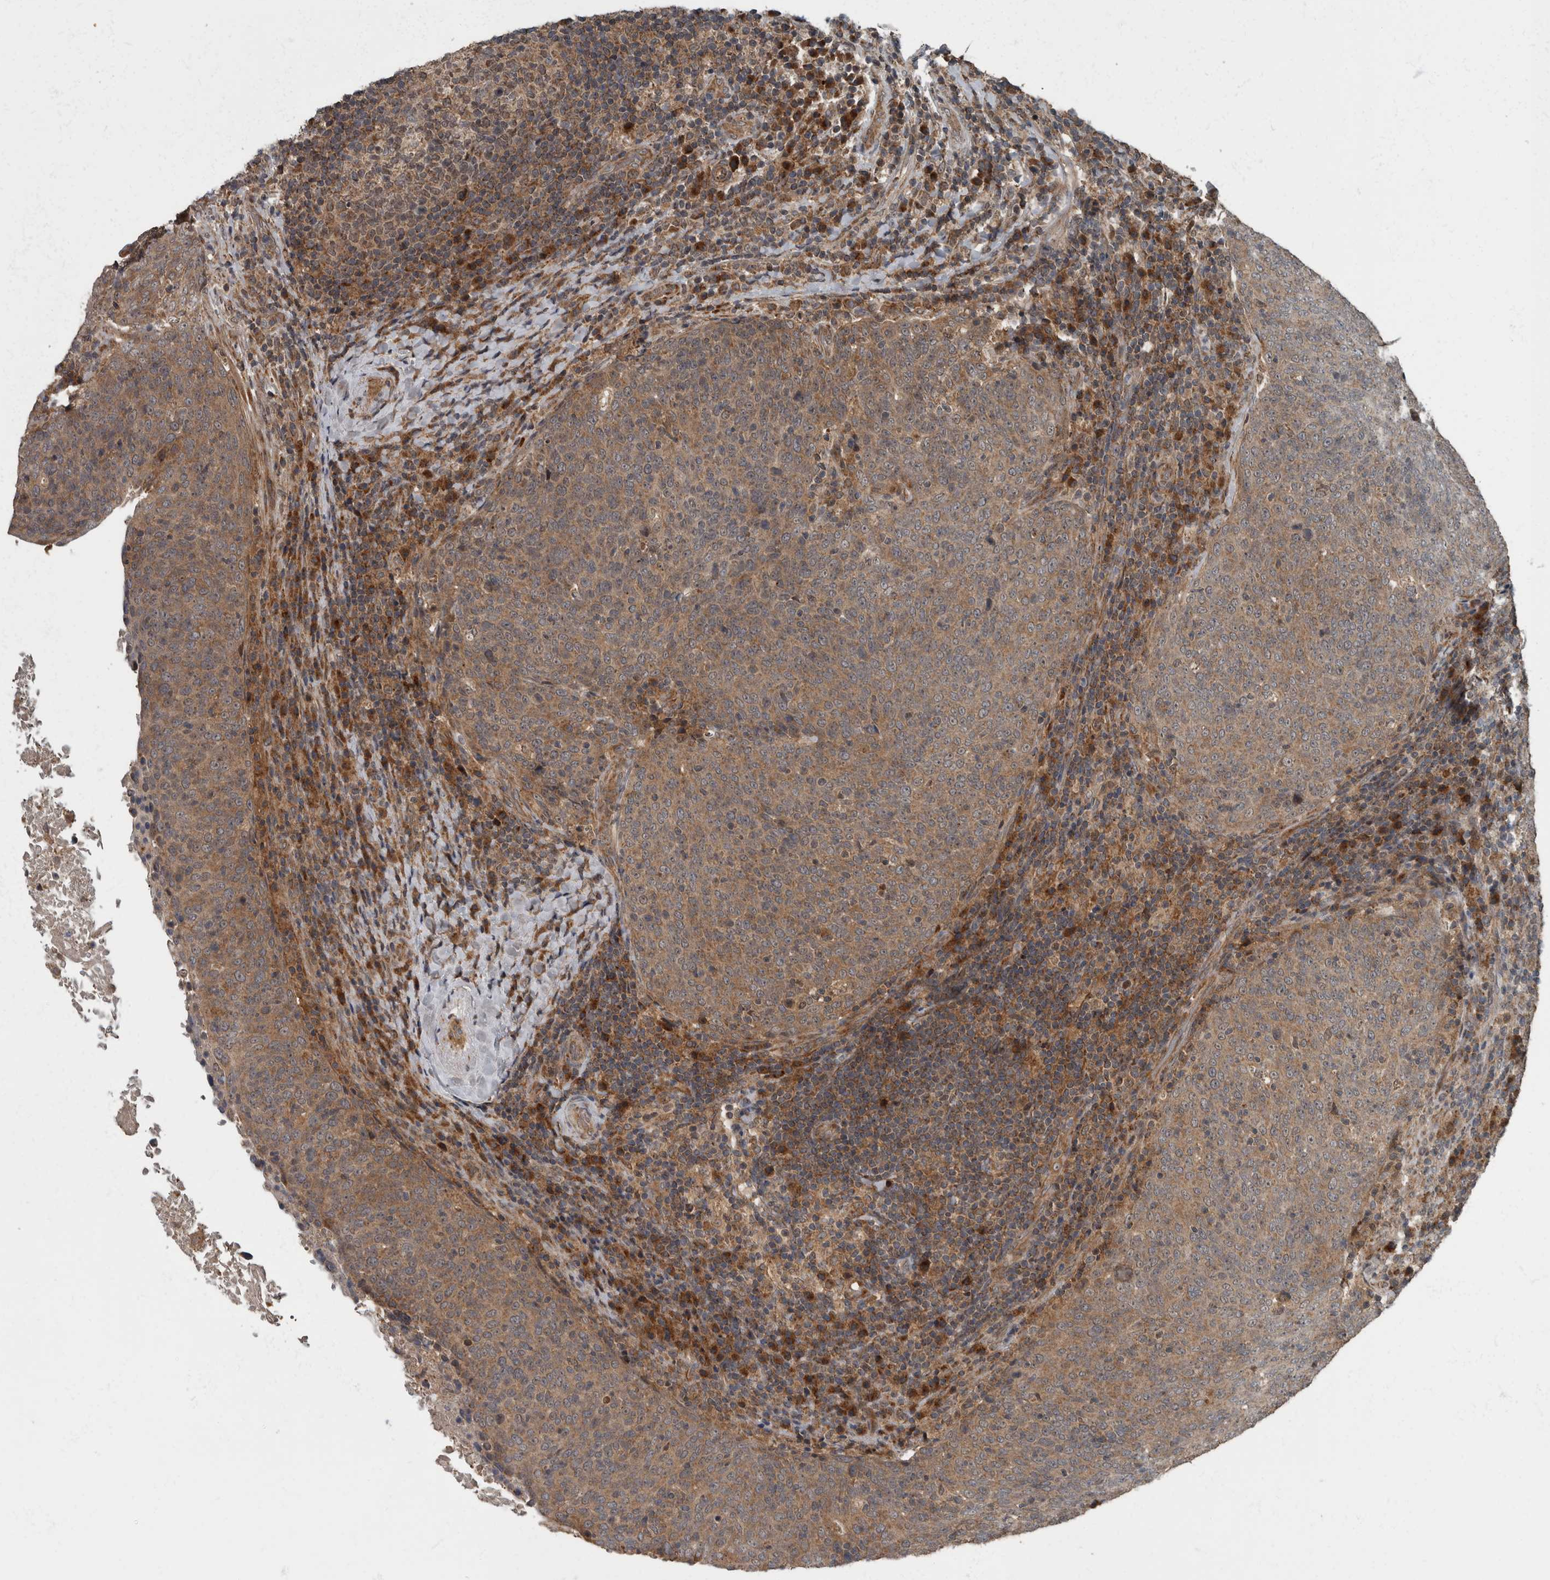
{"staining": {"intensity": "moderate", "quantity": ">75%", "location": "cytoplasmic/membranous"}, "tissue": "head and neck cancer", "cell_type": "Tumor cells", "image_type": "cancer", "snomed": [{"axis": "morphology", "description": "Squamous cell carcinoma, NOS"}, {"axis": "morphology", "description": "Squamous cell carcinoma, metastatic, NOS"}, {"axis": "topography", "description": "Lymph node"}, {"axis": "topography", "description": "Head-Neck"}], "caption": "Brown immunohistochemical staining in human head and neck cancer demonstrates moderate cytoplasmic/membranous expression in approximately >75% of tumor cells. (DAB = brown stain, brightfield microscopy at high magnification).", "gene": "RABGGTB", "patient": {"sex": "male", "age": 62}}